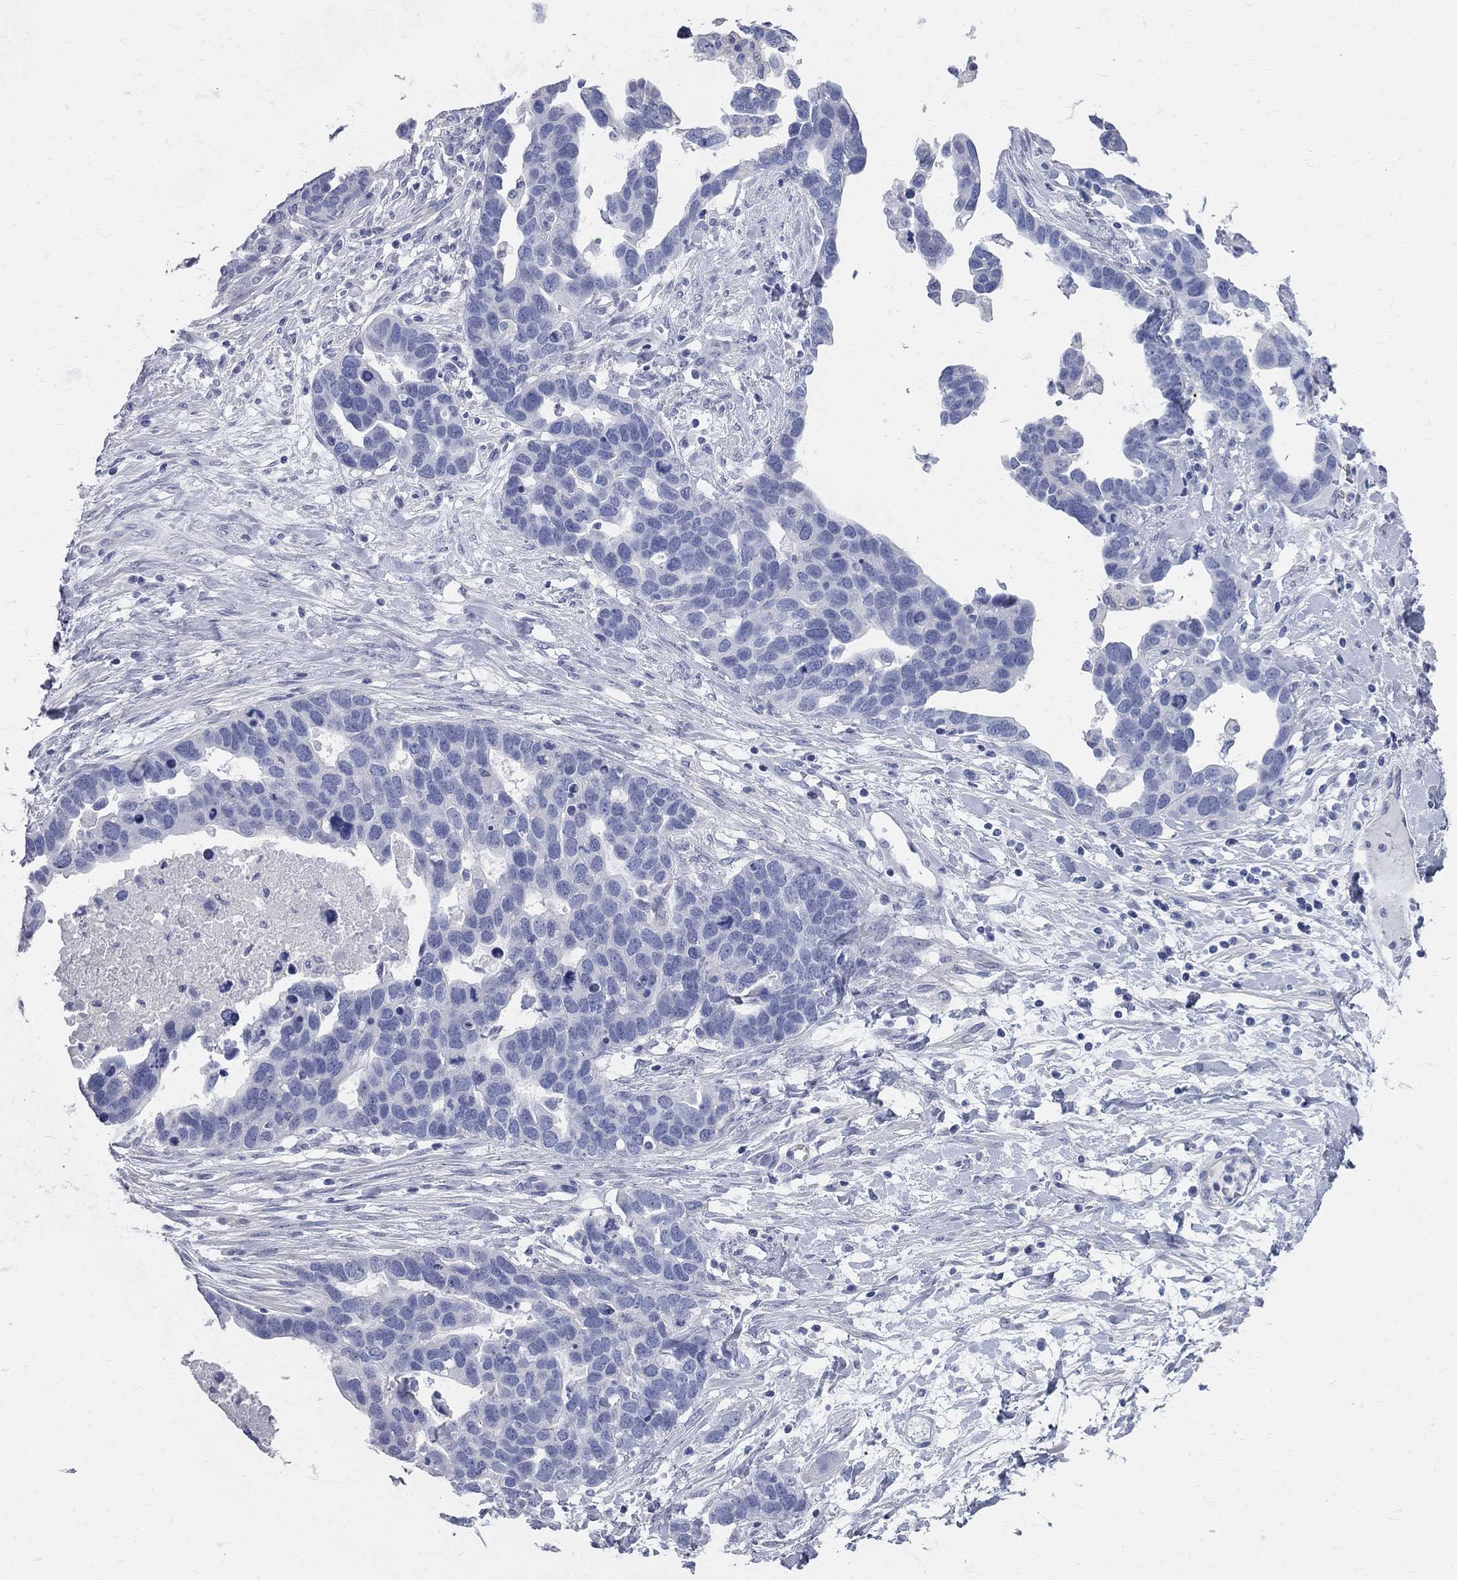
{"staining": {"intensity": "negative", "quantity": "none", "location": "none"}, "tissue": "ovarian cancer", "cell_type": "Tumor cells", "image_type": "cancer", "snomed": [{"axis": "morphology", "description": "Cystadenocarcinoma, serous, NOS"}, {"axis": "topography", "description": "Ovary"}], "caption": "An image of ovarian cancer stained for a protein exhibits no brown staining in tumor cells. Brightfield microscopy of immunohistochemistry stained with DAB (brown) and hematoxylin (blue), captured at high magnification.", "gene": "AOX1", "patient": {"sex": "female", "age": 54}}